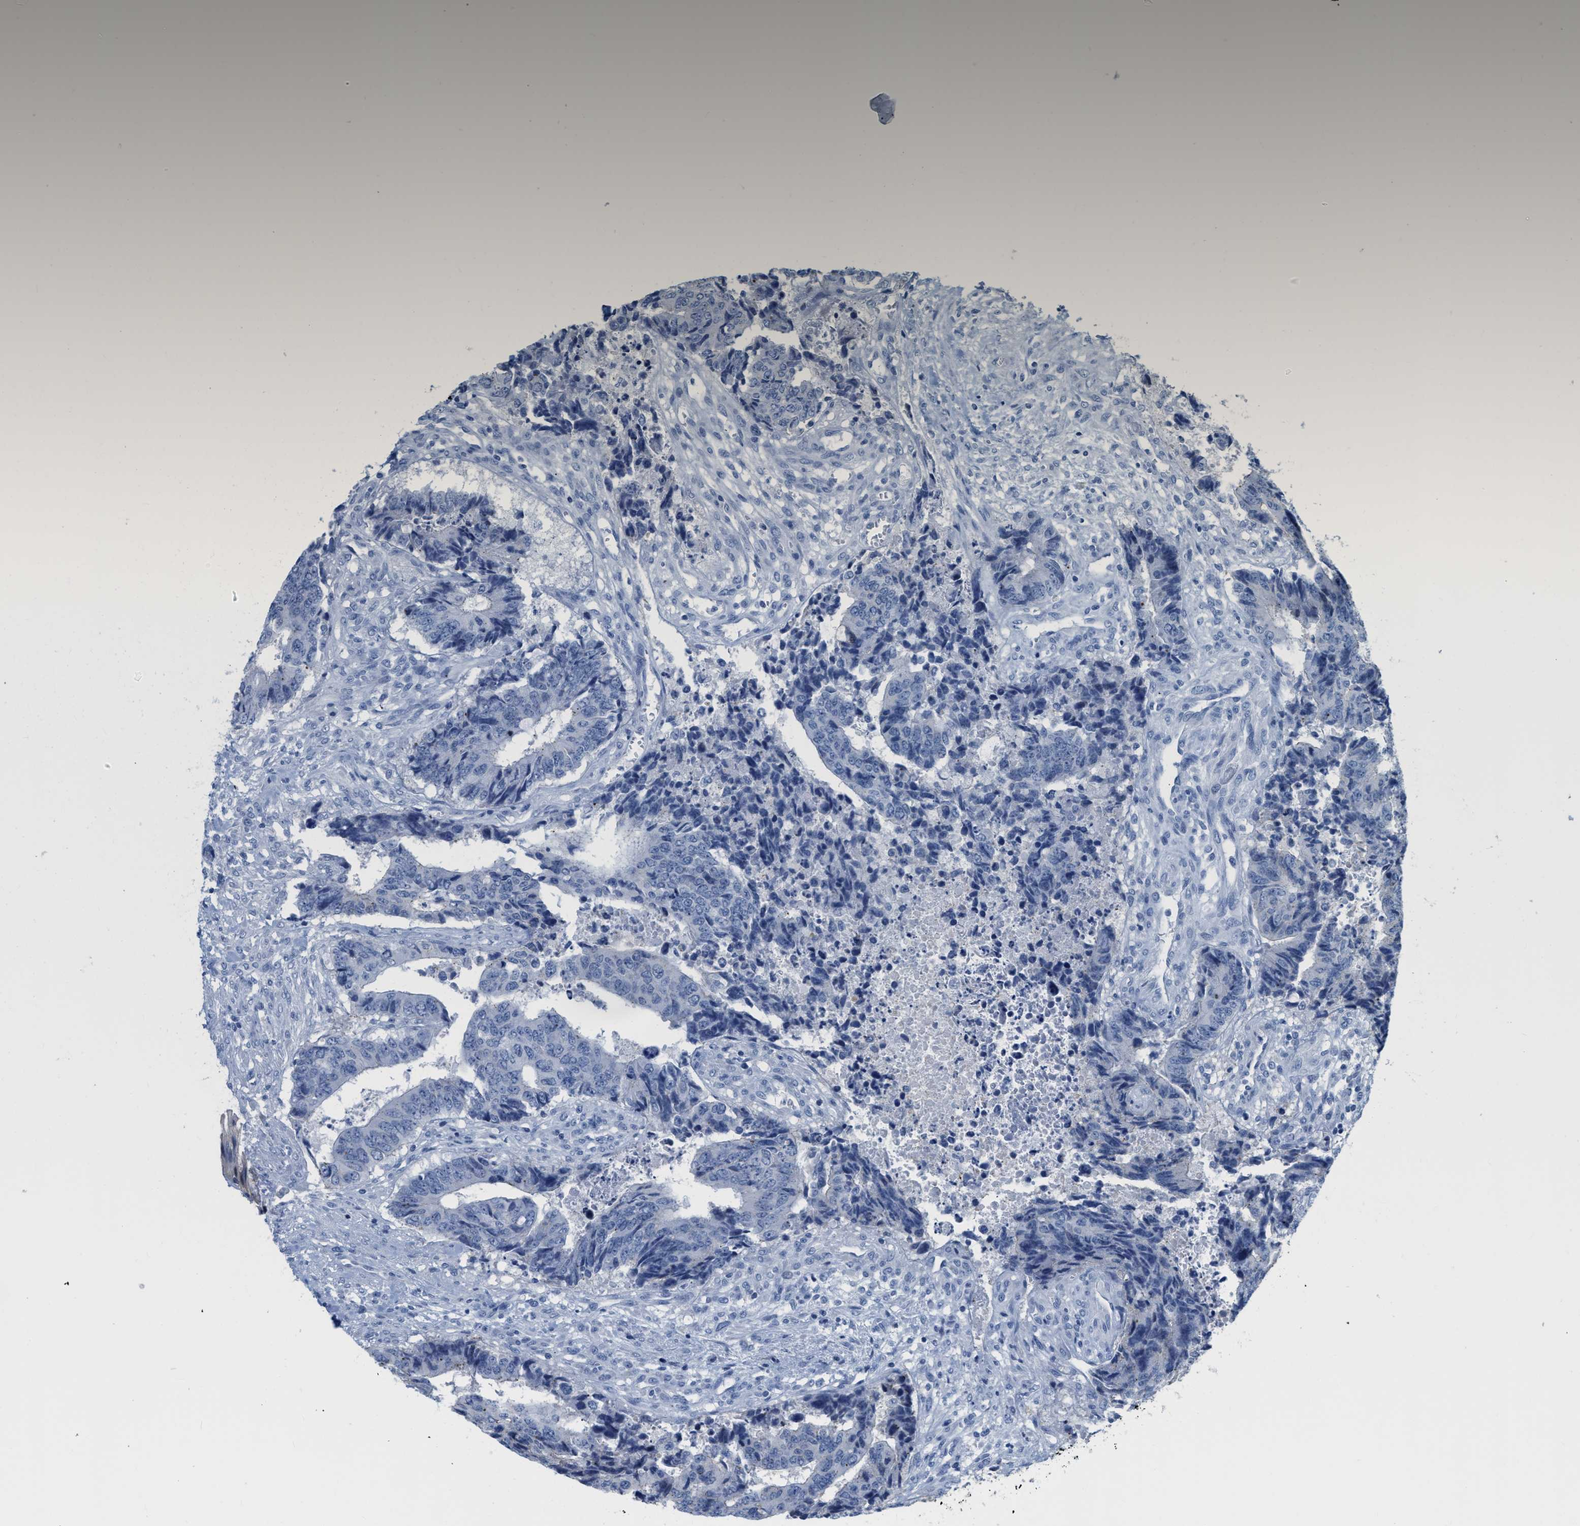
{"staining": {"intensity": "negative", "quantity": "none", "location": "none"}, "tissue": "colorectal cancer", "cell_type": "Tumor cells", "image_type": "cancer", "snomed": [{"axis": "morphology", "description": "Adenocarcinoma, NOS"}, {"axis": "topography", "description": "Rectum"}], "caption": "Immunohistochemical staining of human colorectal adenocarcinoma demonstrates no significant staining in tumor cells.", "gene": "CRYM", "patient": {"sex": "male", "age": 84}}